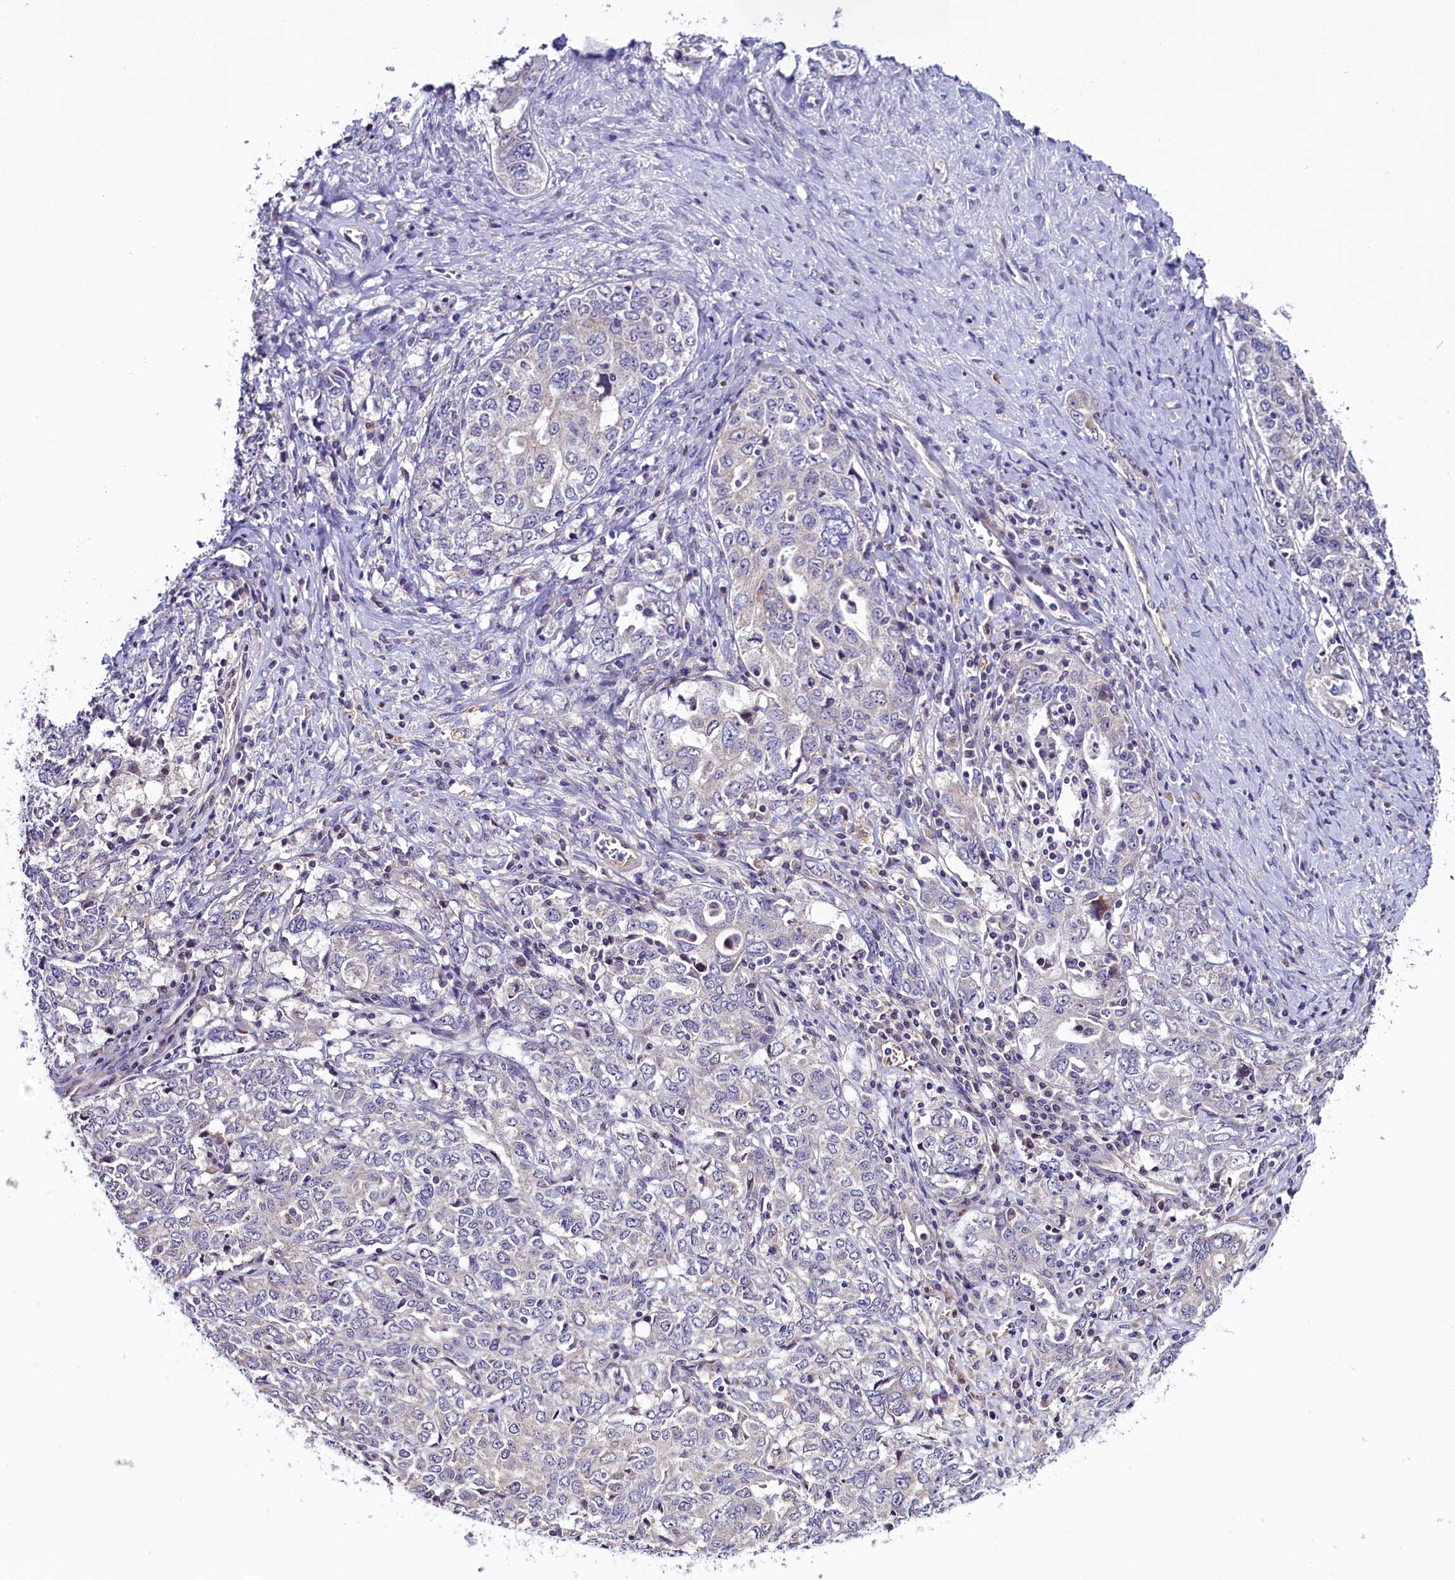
{"staining": {"intensity": "negative", "quantity": "none", "location": "none"}, "tissue": "ovarian cancer", "cell_type": "Tumor cells", "image_type": "cancer", "snomed": [{"axis": "morphology", "description": "Carcinoma, endometroid"}, {"axis": "topography", "description": "Ovary"}], "caption": "This is an immunohistochemistry (IHC) photomicrograph of ovarian endometroid carcinoma. There is no expression in tumor cells.", "gene": "C9orf40", "patient": {"sex": "female", "age": 62}}